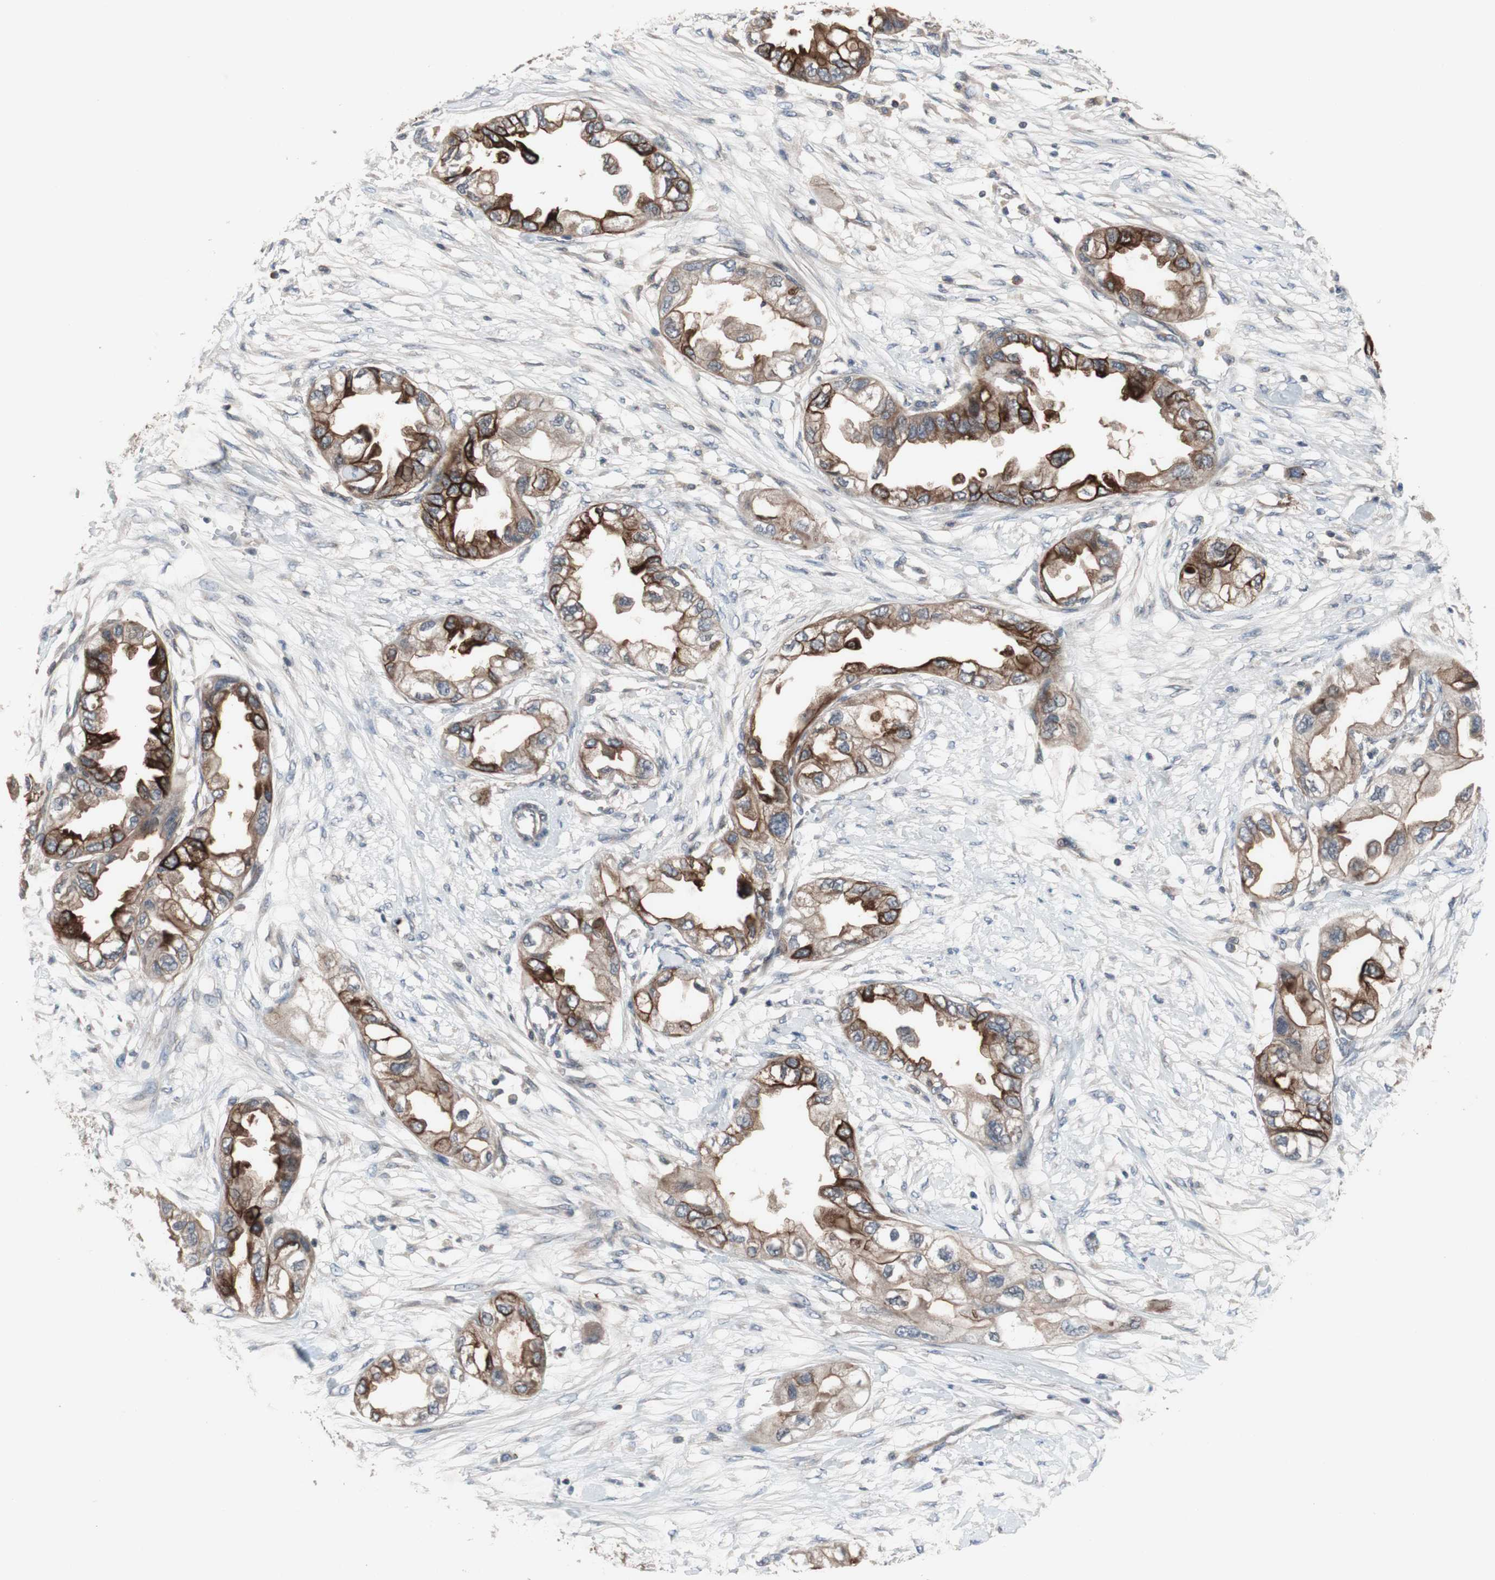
{"staining": {"intensity": "strong", "quantity": "25%-75%", "location": "cytoplasmic/membranous"}, "tissue": "endometrial cancer", "cell_type": "Tumor cells", "image_type": "cancer", "snomed": [{"axis": "morphology", "description": "Adenocarcinoma, NOS"}, {"axis": "topography", "description": "Endometrium"}], "caption": "IHC micrograph of human endometrial cancer (adenocarcinoma) stained for a protein (brown), which displays high levels of strong cytoplasmic/membranous positivity in approximately 25%-75% of tumor cells.", "gene": "OAZ1", "patient": {"sex": "female", "age": 67}}